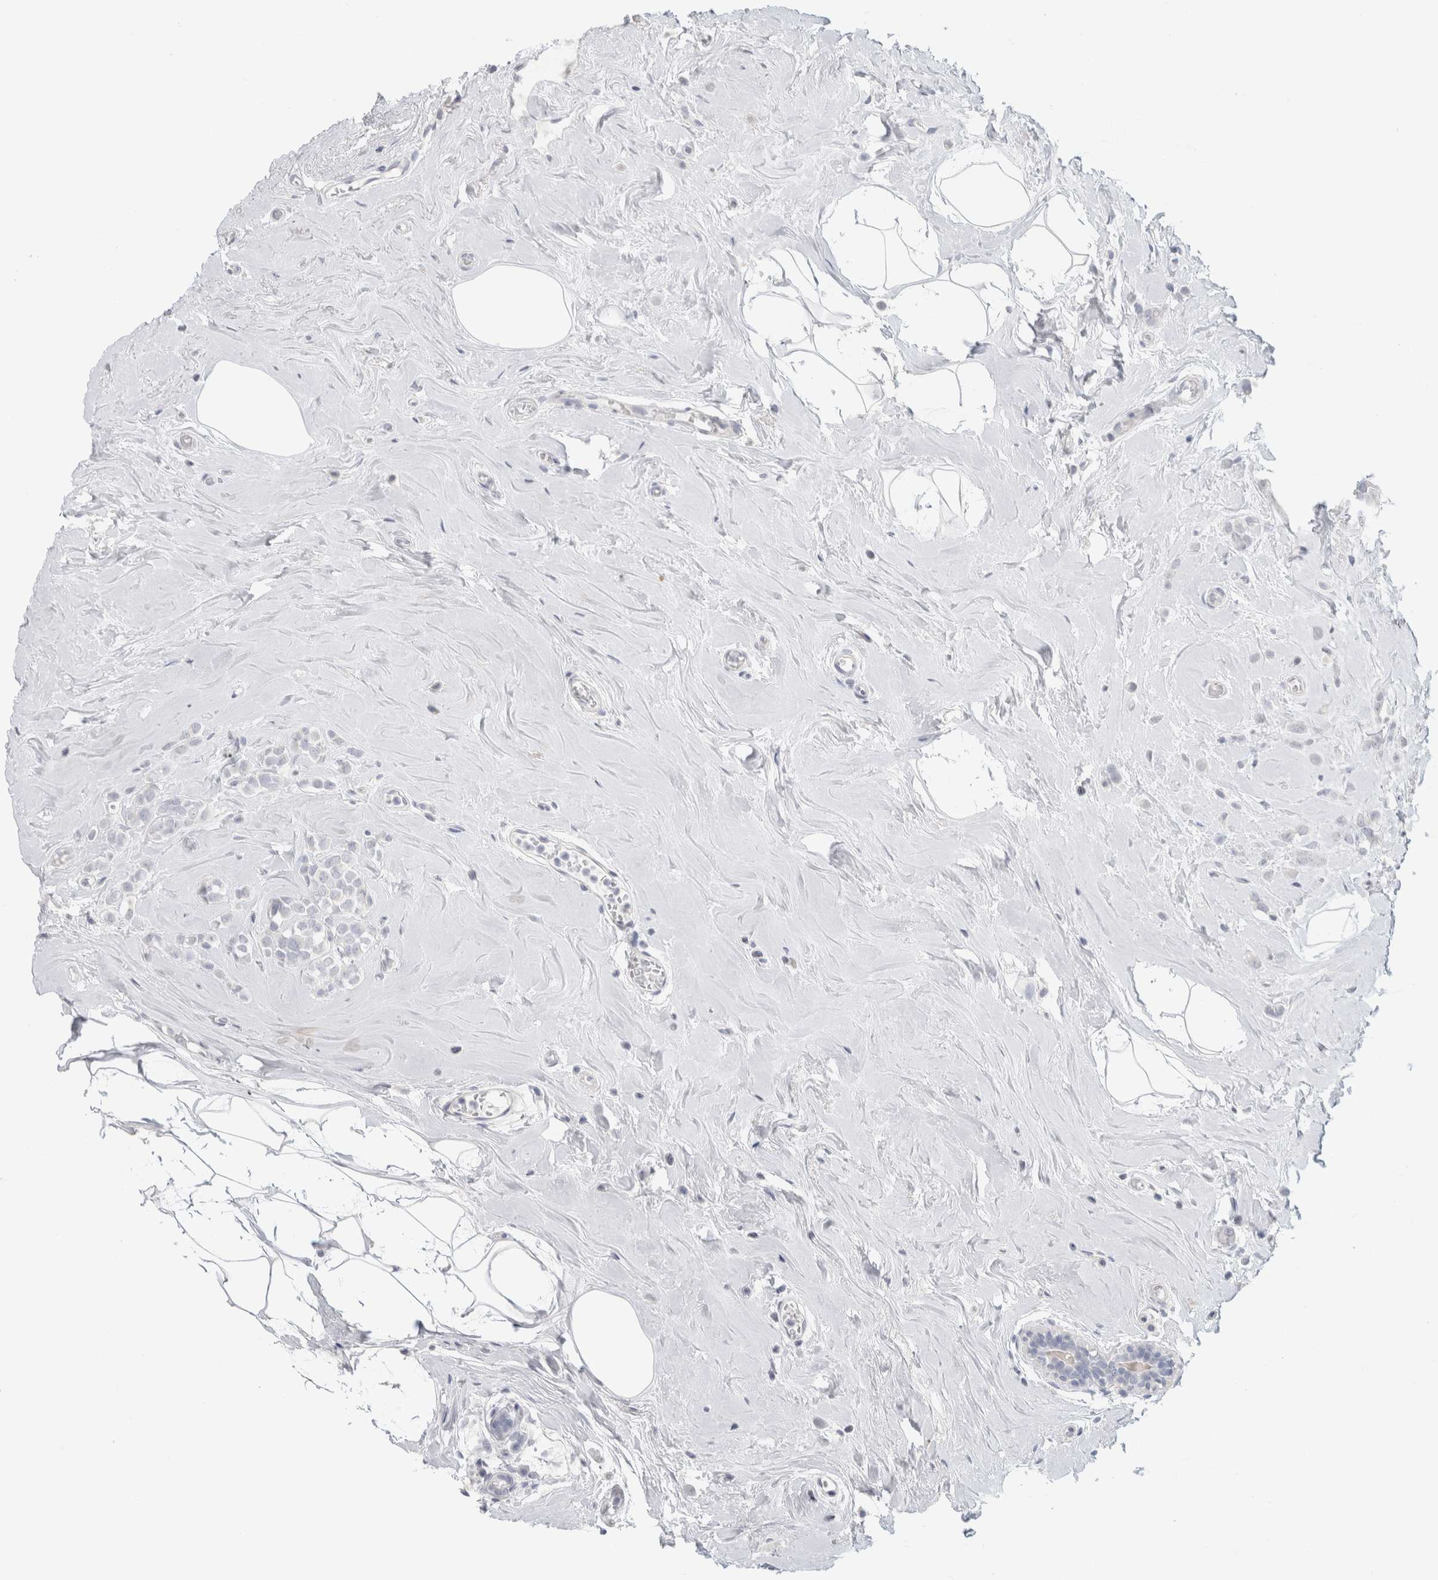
{"staining": {"intensity": "negative", "quantity": "none", "location": "none"}, "tissue": "breast cancer", "cell_type": "Tumor cells", "image_type": "cancer", "snomed": [{"axis": "morphology", "description": "Lobular carcinoma"}, {"axis": "topography", "description": "Breast"}], "caption": "Protein analysis of breast cancer (lobular carcinoma) shows no significant expression in tumor cells. Nuclei are stained in blue.", "gene": "SLC6A1", "patient": {"sex": "female", "age": 47}}